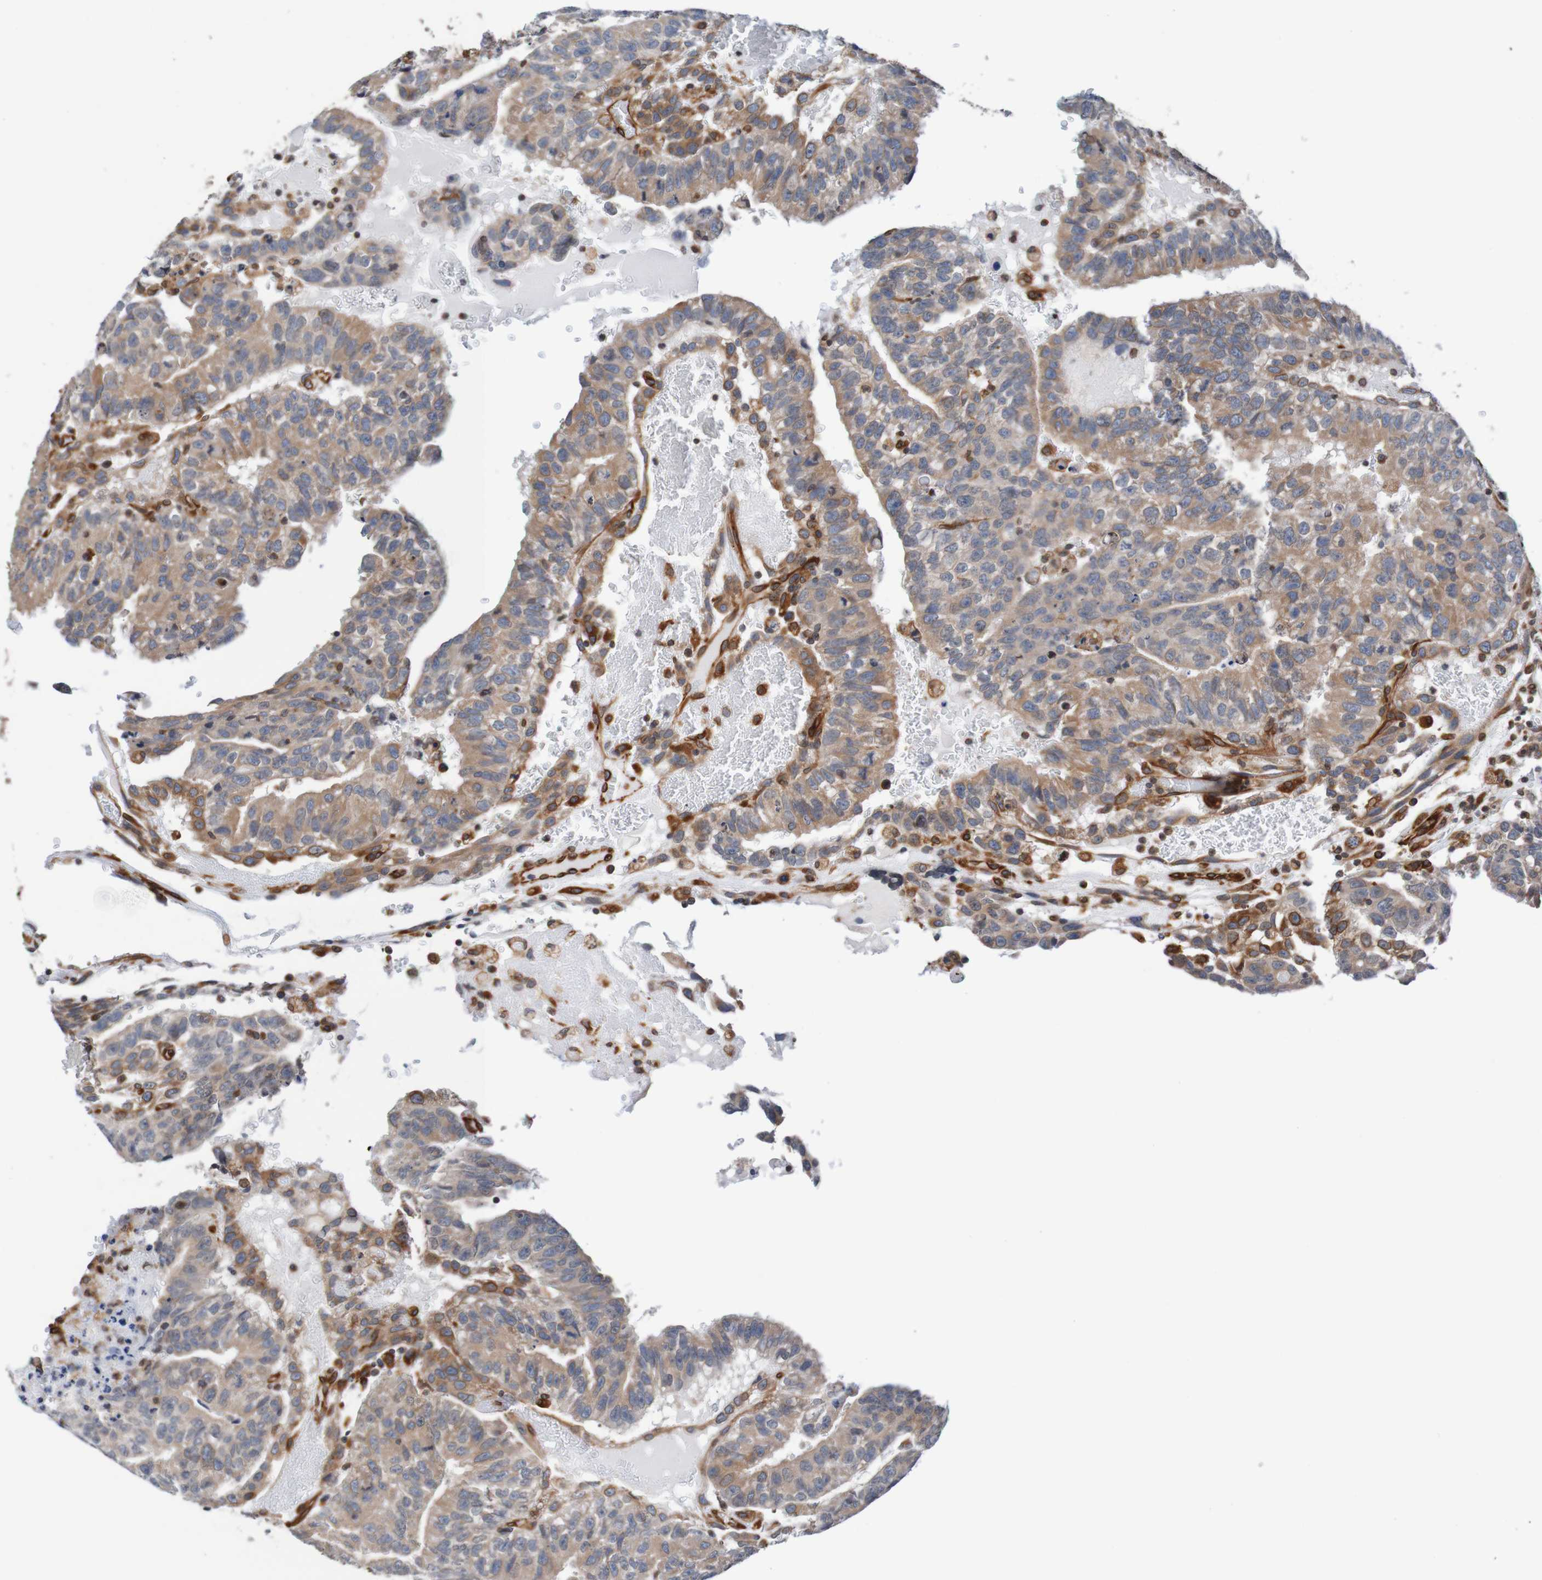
{"staining": {"intensity": "moderate", "quantity": ">75%", "location": "cytoplasmic/membranous"}, "tissue": "testis cancer", "cell_type": "Tumor cells", "image_type": "cancer", "snomed": [{"axis": "morphology", "description": "Seminoma, NOS"}, {"axis": "morphology", "description": "Carcinoma, Embryonal, NOS"}, {"axis": "topography", "description": "Testis"}], "caption": "DAB (3,3'-diaminobenzidine) immunohistochemical staining of human testis cancer shows moderate cytoplasmic/membranous protein staining in about >75% of tumor cells.", "gene": "TMEM109", "patient": {"sex": "male", "age": 52}}